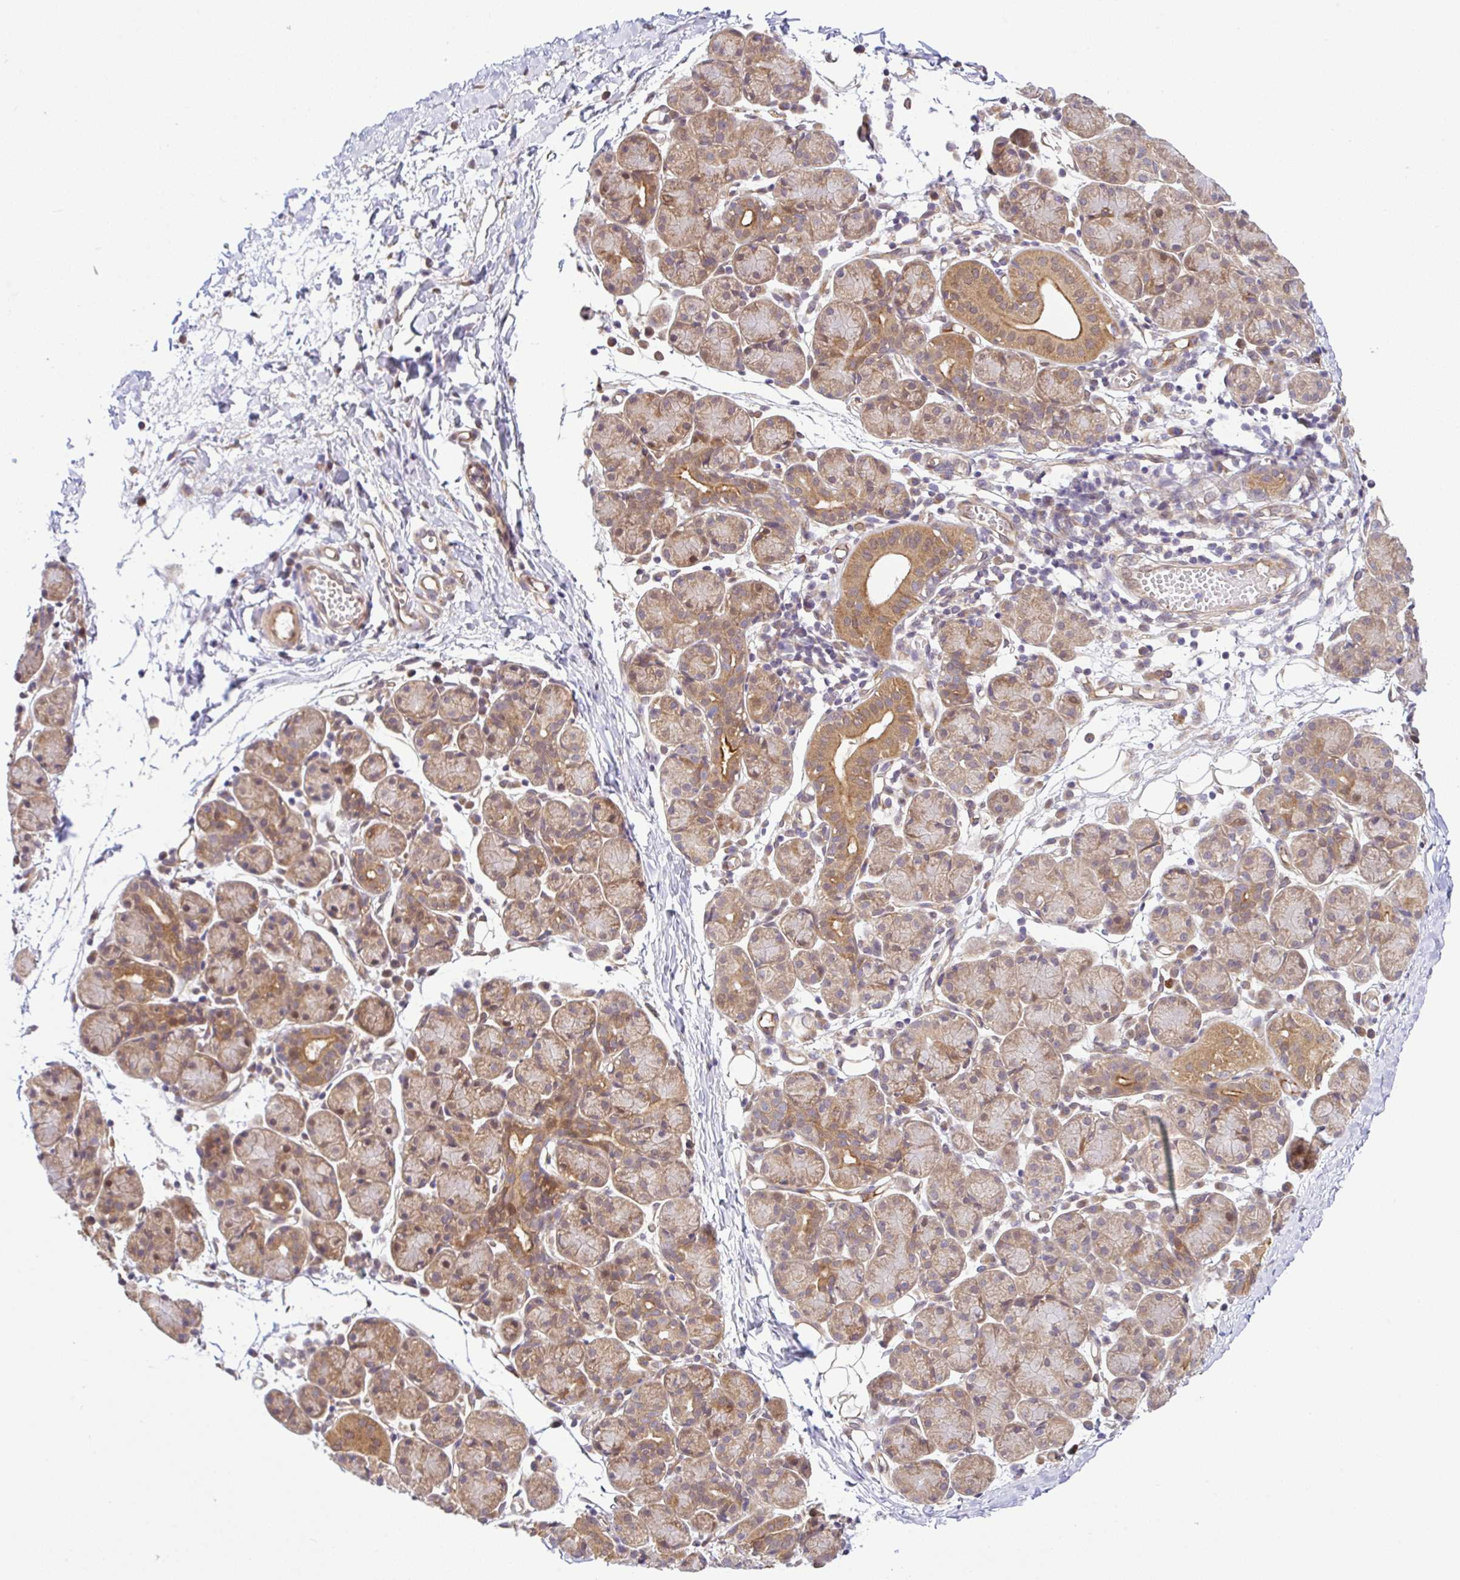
{"staining": {"intensity": "moderate", "quantity": "25%-75%", "location": "cytoplasmic/membranous"}, "tissue": "salivary gland", "cell_type": "Glandular cells", "image_type": "normal", "snomed": [{"axis": "morphology", "description": "Normal tissue, NOS"}, {"axis": "morphology", "description": "Inflammation, NOS"}, {"axis": "topography", "description": "Lymph node"}, {"axis": "topography", "description": "Salivary gland"}], "caption": "Immunohistochemistry (IHC) (DAB) staining of unremarkable salivary gland shows moderate cytoplasmic/membranous protein staining in about 25%-75% of glandular cells.", "gene": "UBE4A", "patient": {"sex": "male", "age": 3}}